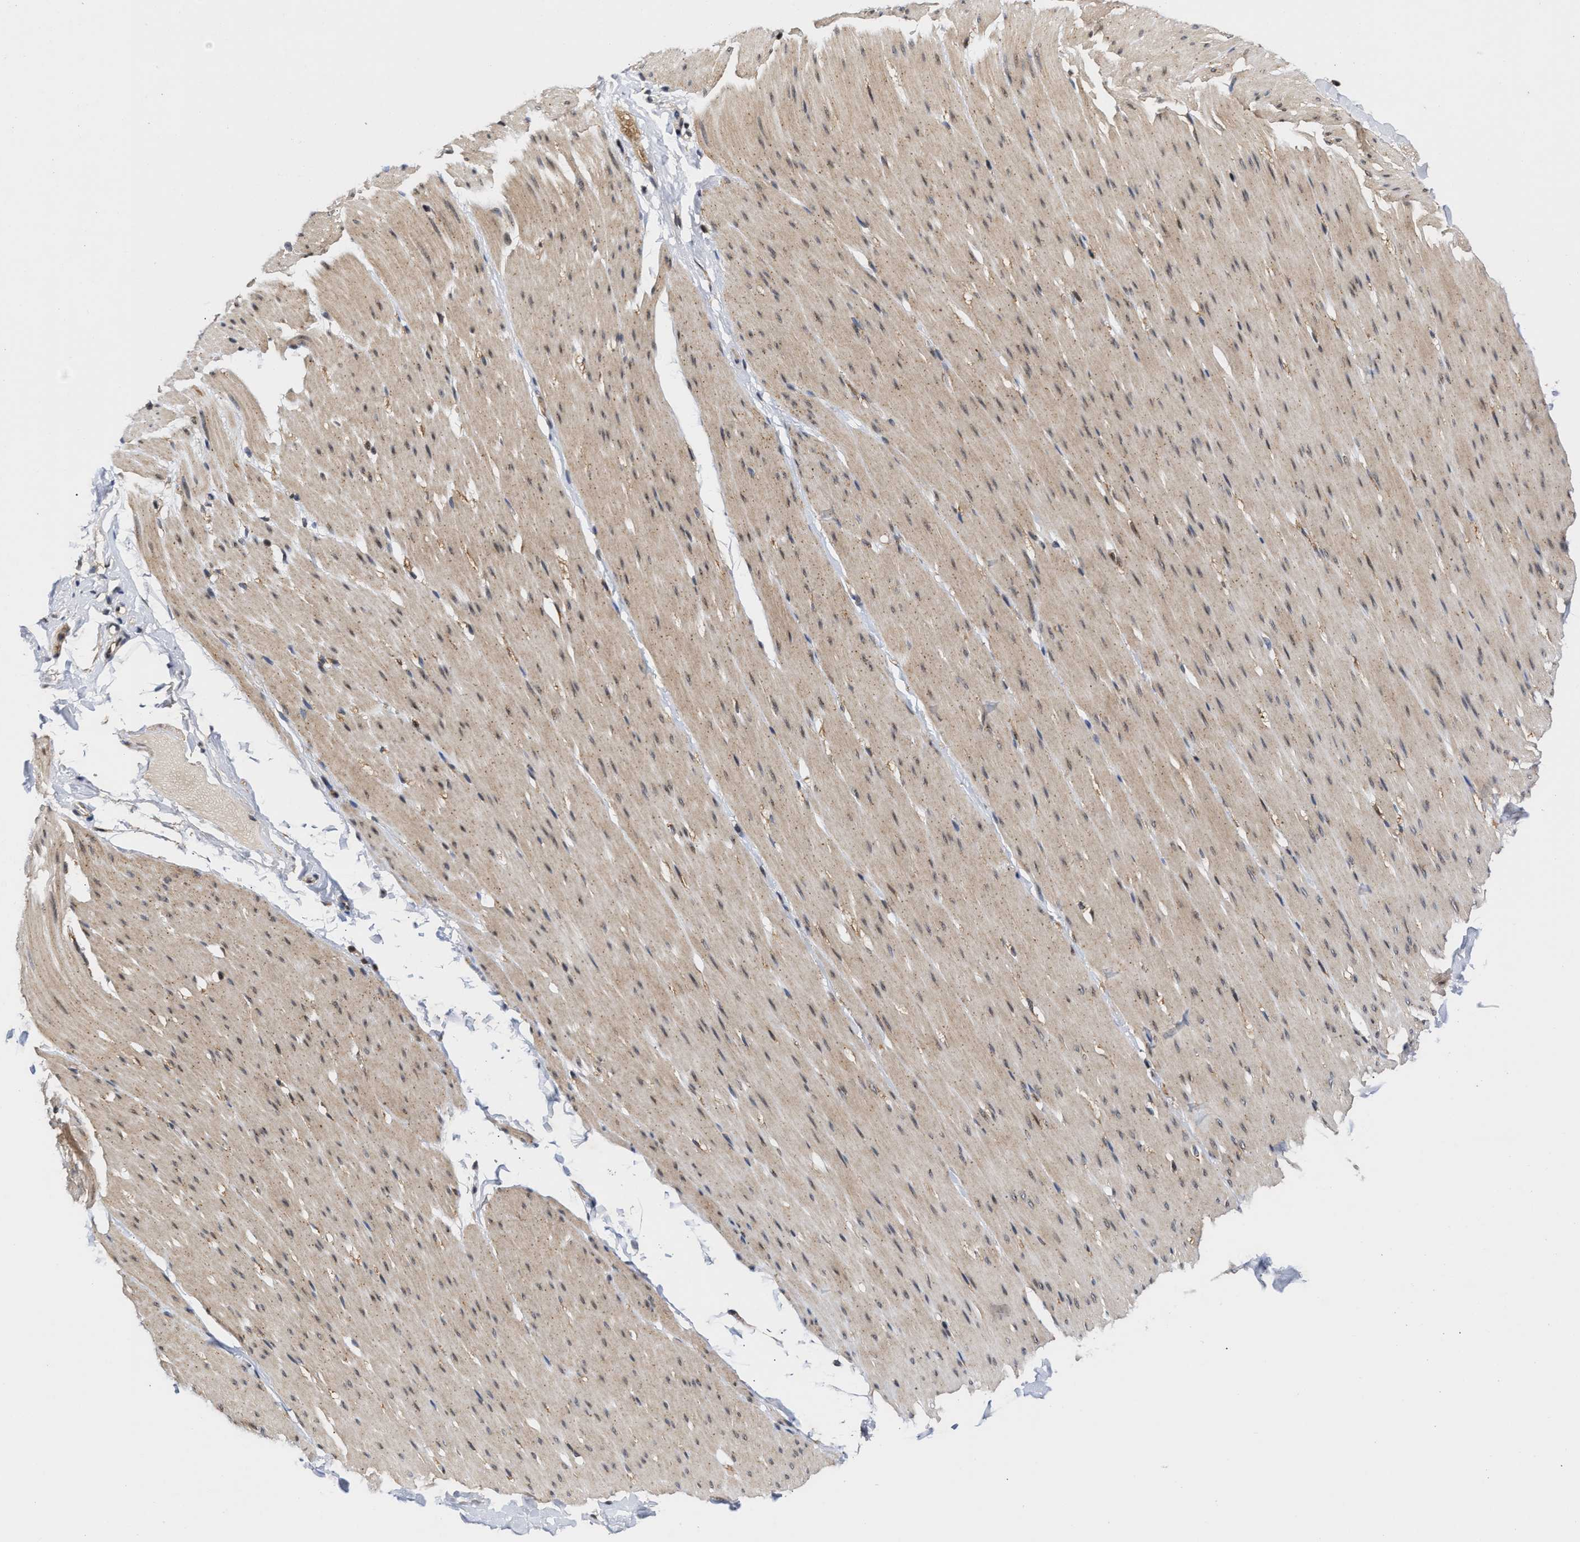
{"staining": {"intensity": "weak", "quantity": "25%-75%", "location": "cytoplasmic/membranous"}, "tissue": "smooth muscle", "cell_type": "Smooth muscle cells", "image_type": "normal", "snomed": [{"axis": "morphology", "description": "Normal tissue, NOS"}, {"axis": "topography", "description": "Smooth muscle"}, {"axis": "topography", "description": "Colon"}], "caption": "Approximately 25%-75% of smooth muscle cells in benign human smooth muscle demonstrate weak cytoplasmic/membranous protein expression as visualized by brown immunohistochemical staining.", "gene": "CLIP2", "patient": {"sex": "male", "age": 67}}